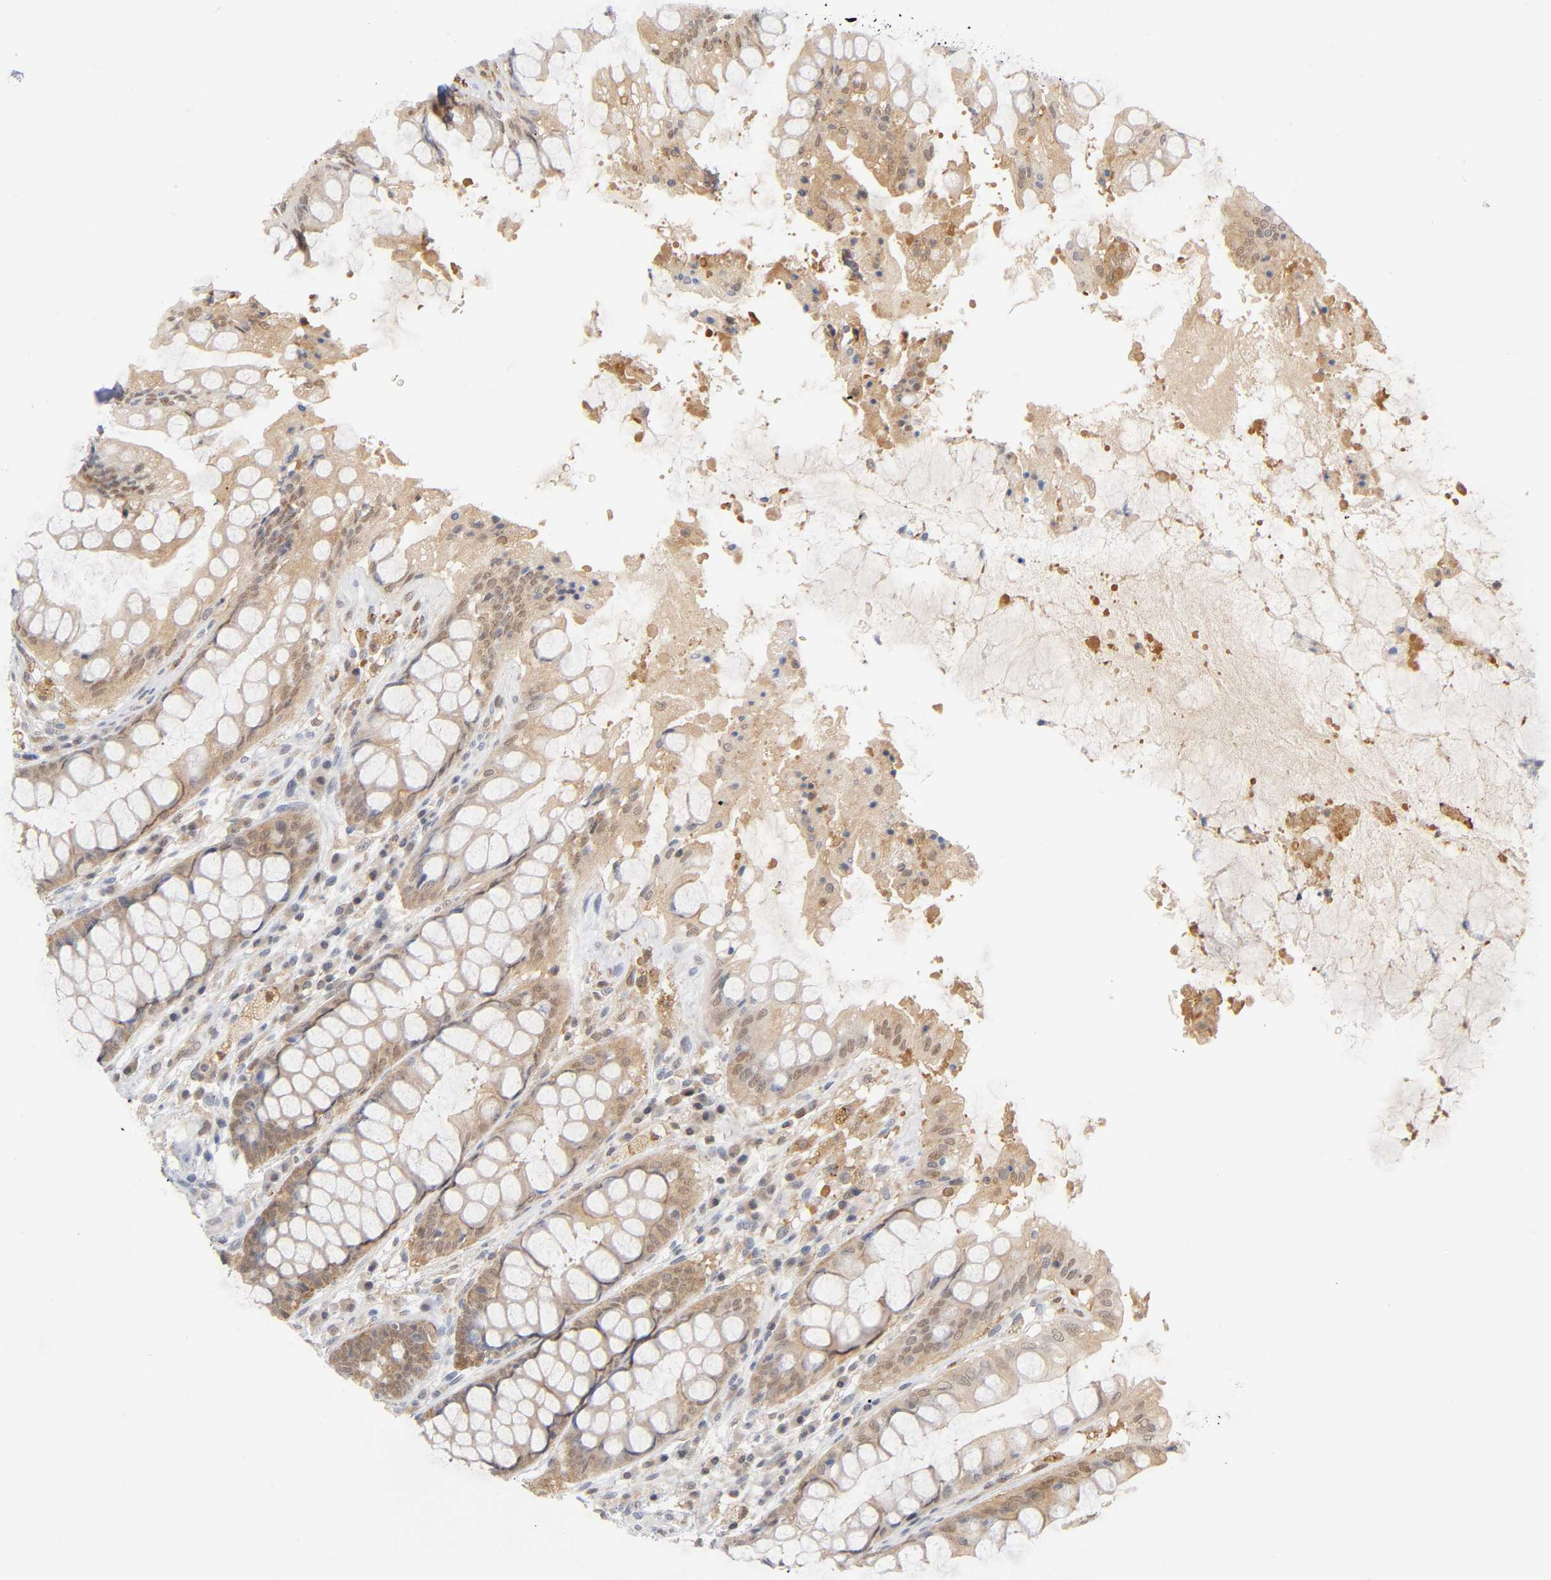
{"staining": {"intensity": "moderate", "quantity": ">75%", "location": "cytoplasmic/membranous"}, "tissue": "rectum", "cell_type": "Glandular cells", "image_type": "normal", "snomed": [{"axis": "morphology", "description": "Normal tissue, NOS"}, {"axis": "topography", "description": "Rectum"}], "caption": "Protein staining of normal rectum shows moderate cytoplasmic/membranous staining in approximately >75% of glandular cells.", "gene": "DFFB", "patient": {"sex": "female", "age": 46}}